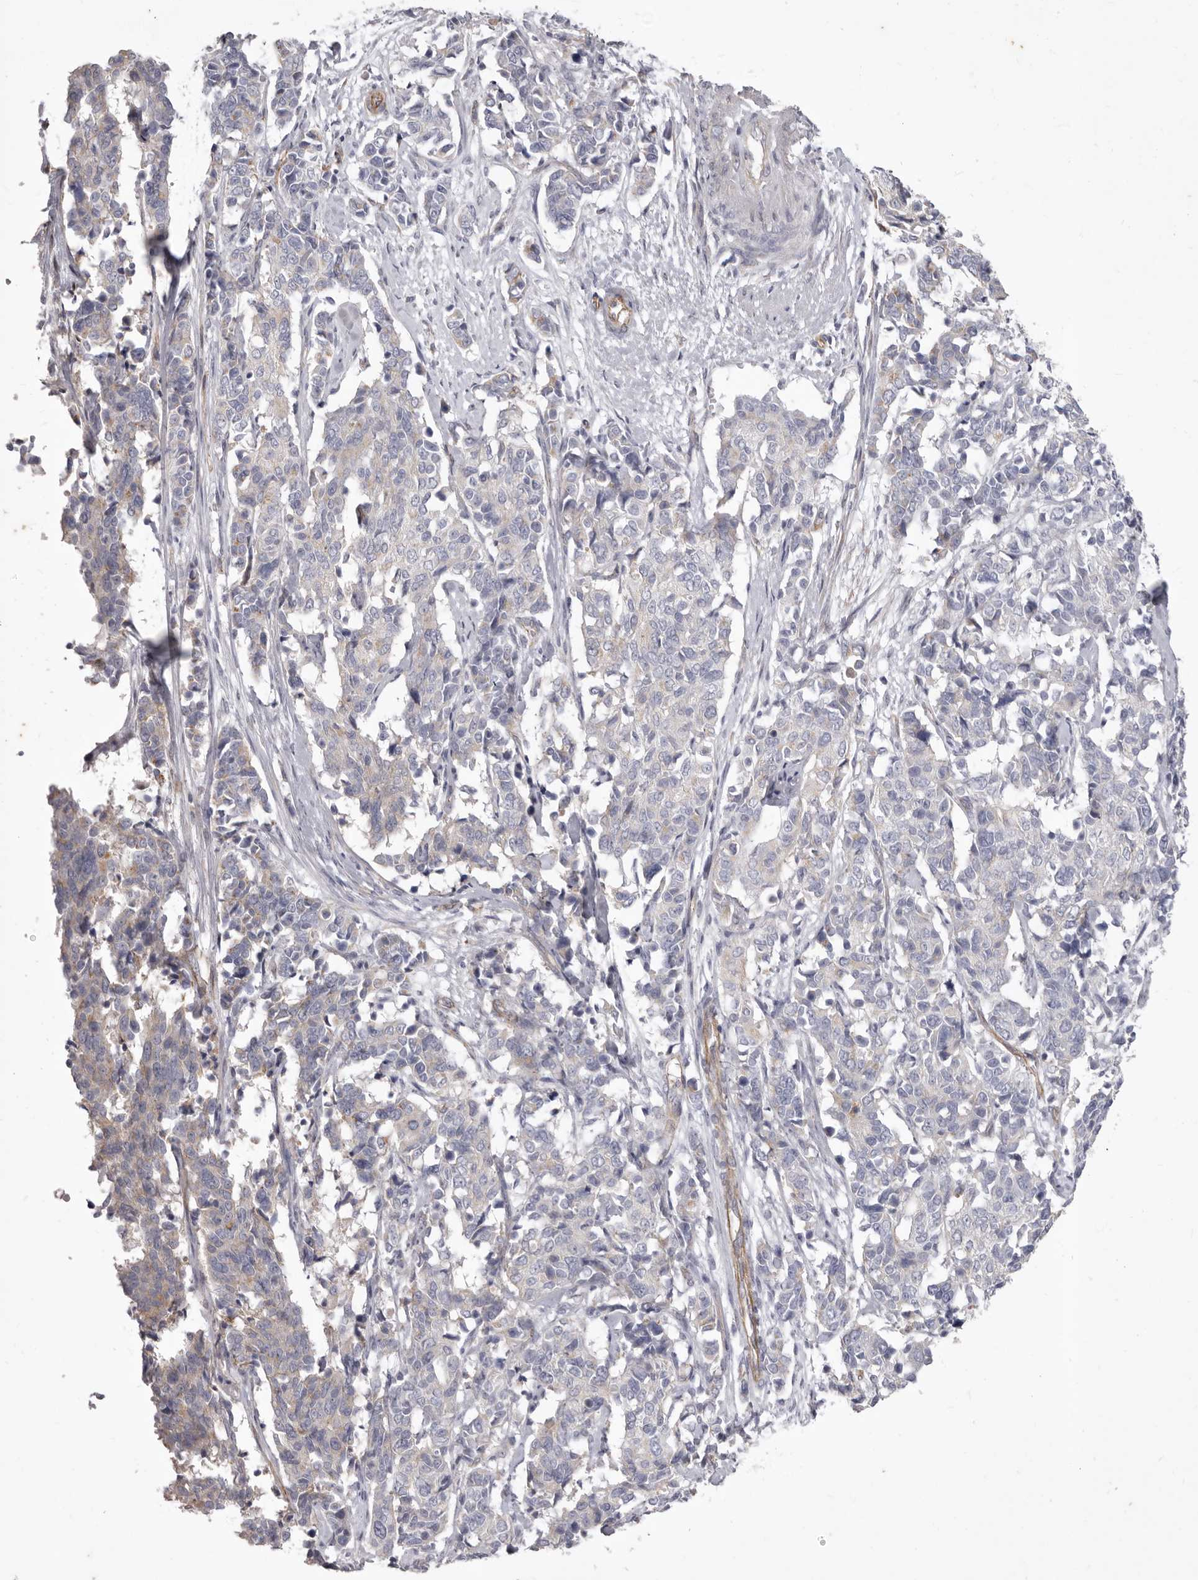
{"staining": {"intensity": "negative", "quantity": "none", "location": "none"}, "tissue": "cervical cancer", "cell_type": "Tumor cells", "image_type": "cancer", "snomed": [{"axis": "morphology", "description": "Normal tissue, NOS"}, {"axis": "morphology", "description": "Squamous cell carcinoma, NOS"}, {"axis": "topography", "description": "Cervix"}], "caption": "Immunohistochemistry (IHC) histopathology image of neoplastic tissue: squamous cell carcinoma (cervical) stained with DAB (3,3'-diaminobenzidine) exhibits no significant protein positivity in tumor cells.", "gene": "P2RX6", "patient": {"sex": "female", "age": 35}}